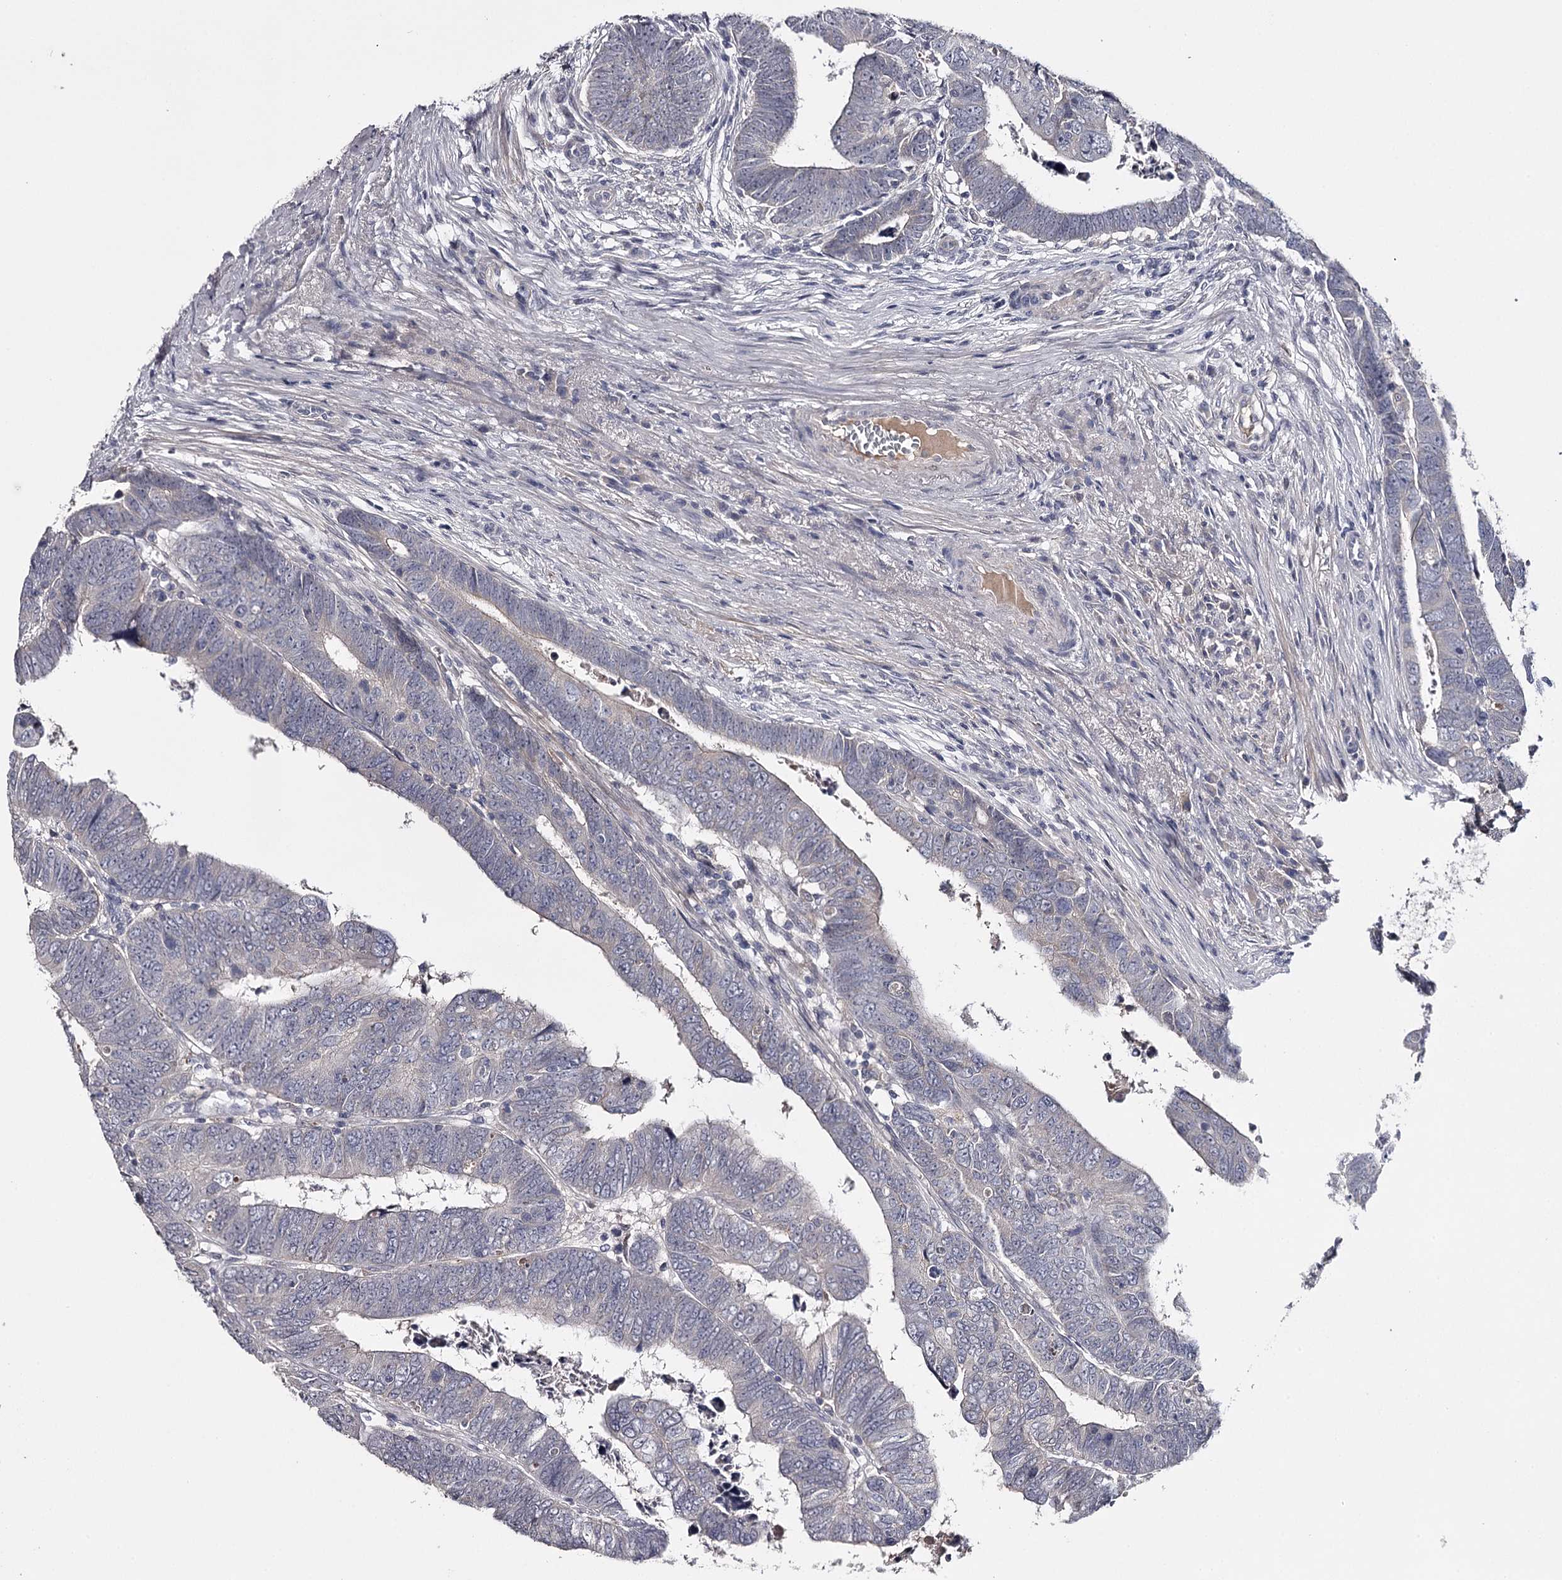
{"staining": {"intensity": "negative", "quantity": "none", "location": "none"}, "tissue": "colorectal cancer", "cell_type": "Tumor cells", "image_type": "cancer", "snomed": [{"axis": "morphology", "description": "Normal tissue, NOS"}, {"axis": "morphology", "description": "Adenocarcinoma, NOS"}, {"axis": "topography", "description": "Rectum"}], "caption": "An IHC image of colorectal cancer is shown. There is no staining in tumor cells of colorectal cancer.", "gene": "FDXACB1", "patient": {"sex": "female", "age": 65}}